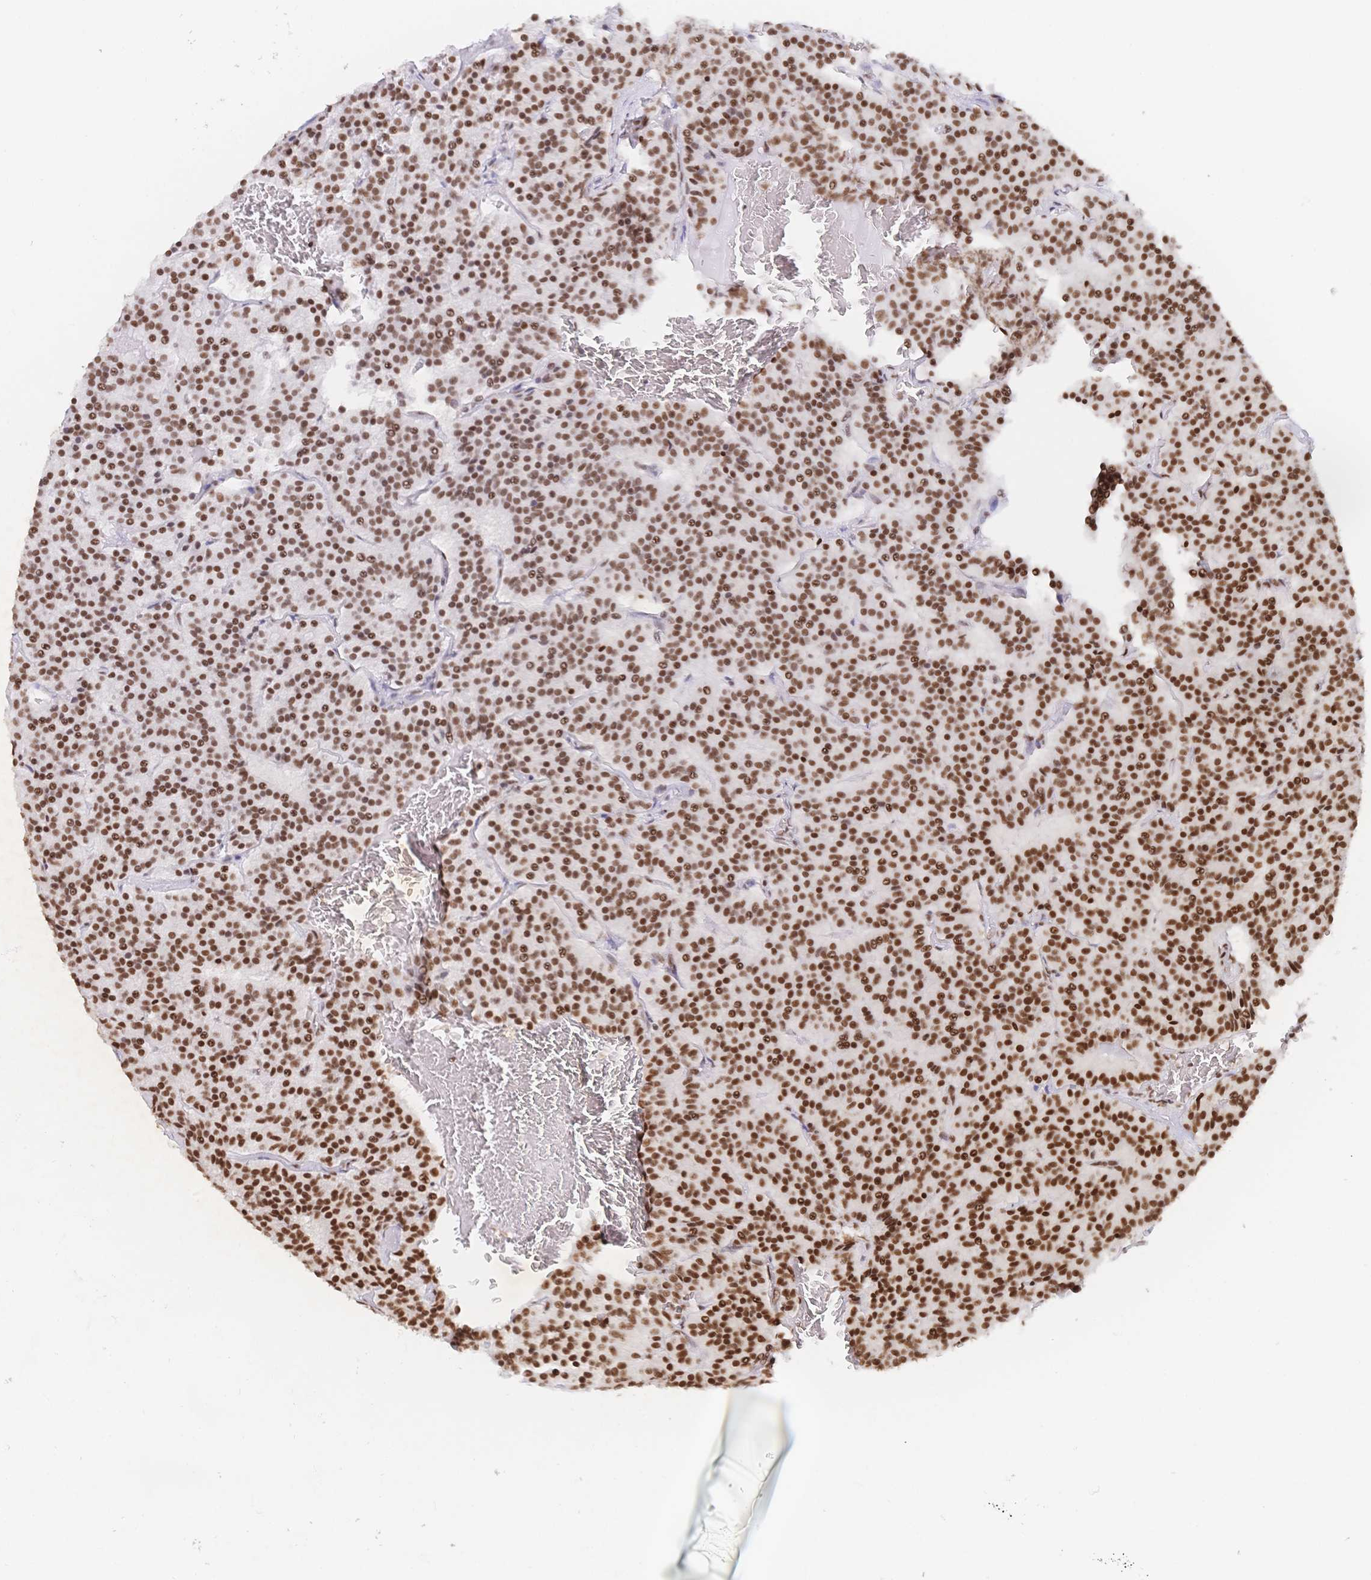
{"staining": {"intensity": "strong", "quantity": ">75%", "location": "nuclear"}, "tissue": "carcinoid", "cell_type": "Tumor cells", "image_type": "cancer", "snomed": [{"axis": "morphology", "description": "Carcinoid, malignant, NOS"}, {"axis": "topography", "description": "Lung"}], "caption": "Strong nuclear staining for a protein is seen in about >75% of tumor cells of carcinoid using immunohistochemistry.", "gene": "SRSF1", "patient": {"sex": "male", "age": 70}}